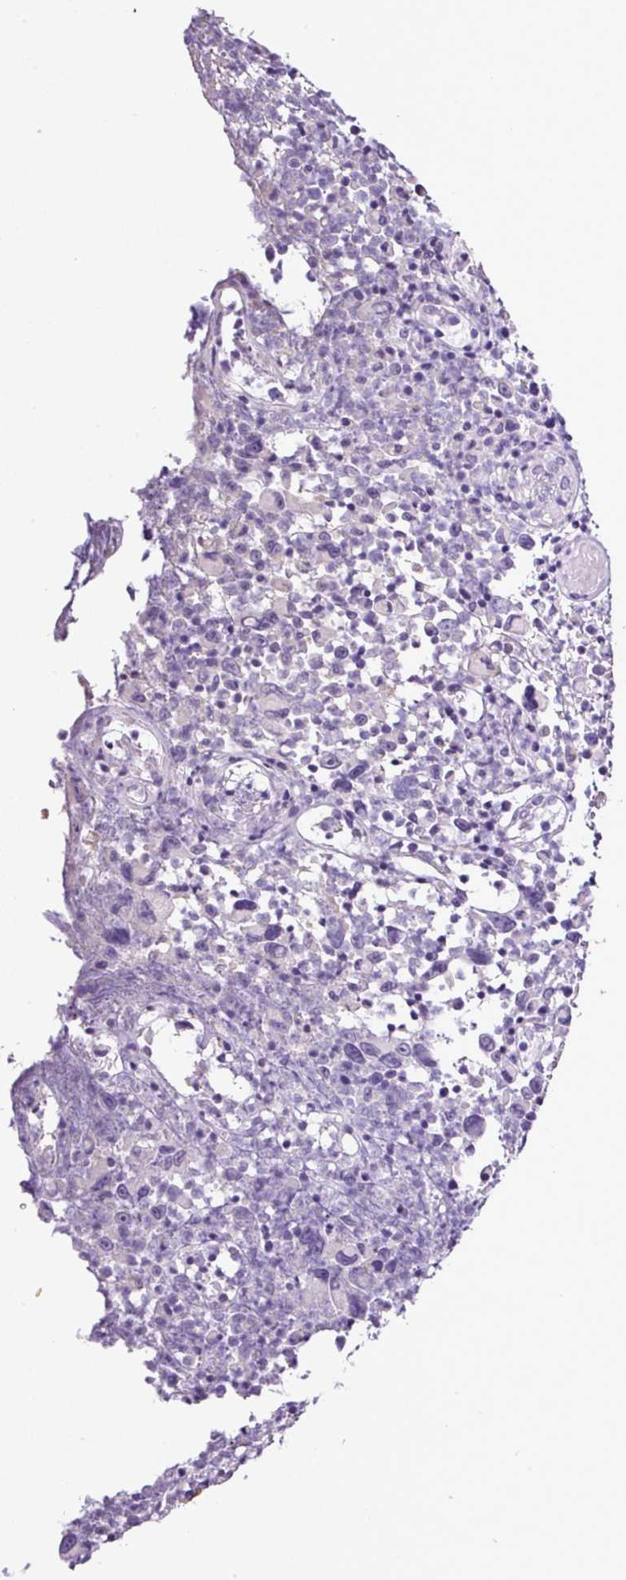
{"staining": {"intensity": "negative", "quantity": "none", "location": "none"}, "tissue": "melanoma", "cell_type": "Tumor cells", "image_type": "cancer", "snomed": [{"axis": "morphology", "description": "Malignant melanoma, NOS"}, {"axis": "topography", "description": "Skin"}], "caption": "Immunohistochemistry (IHC) image of neoplastic tissue: human malignant melanoma stained with DAB (3,3'-diaminobenzidine) reveals no significant protein staining in tumor cells.", "gene": "SP8", "patient": {"sex": "female", "age": 82}}